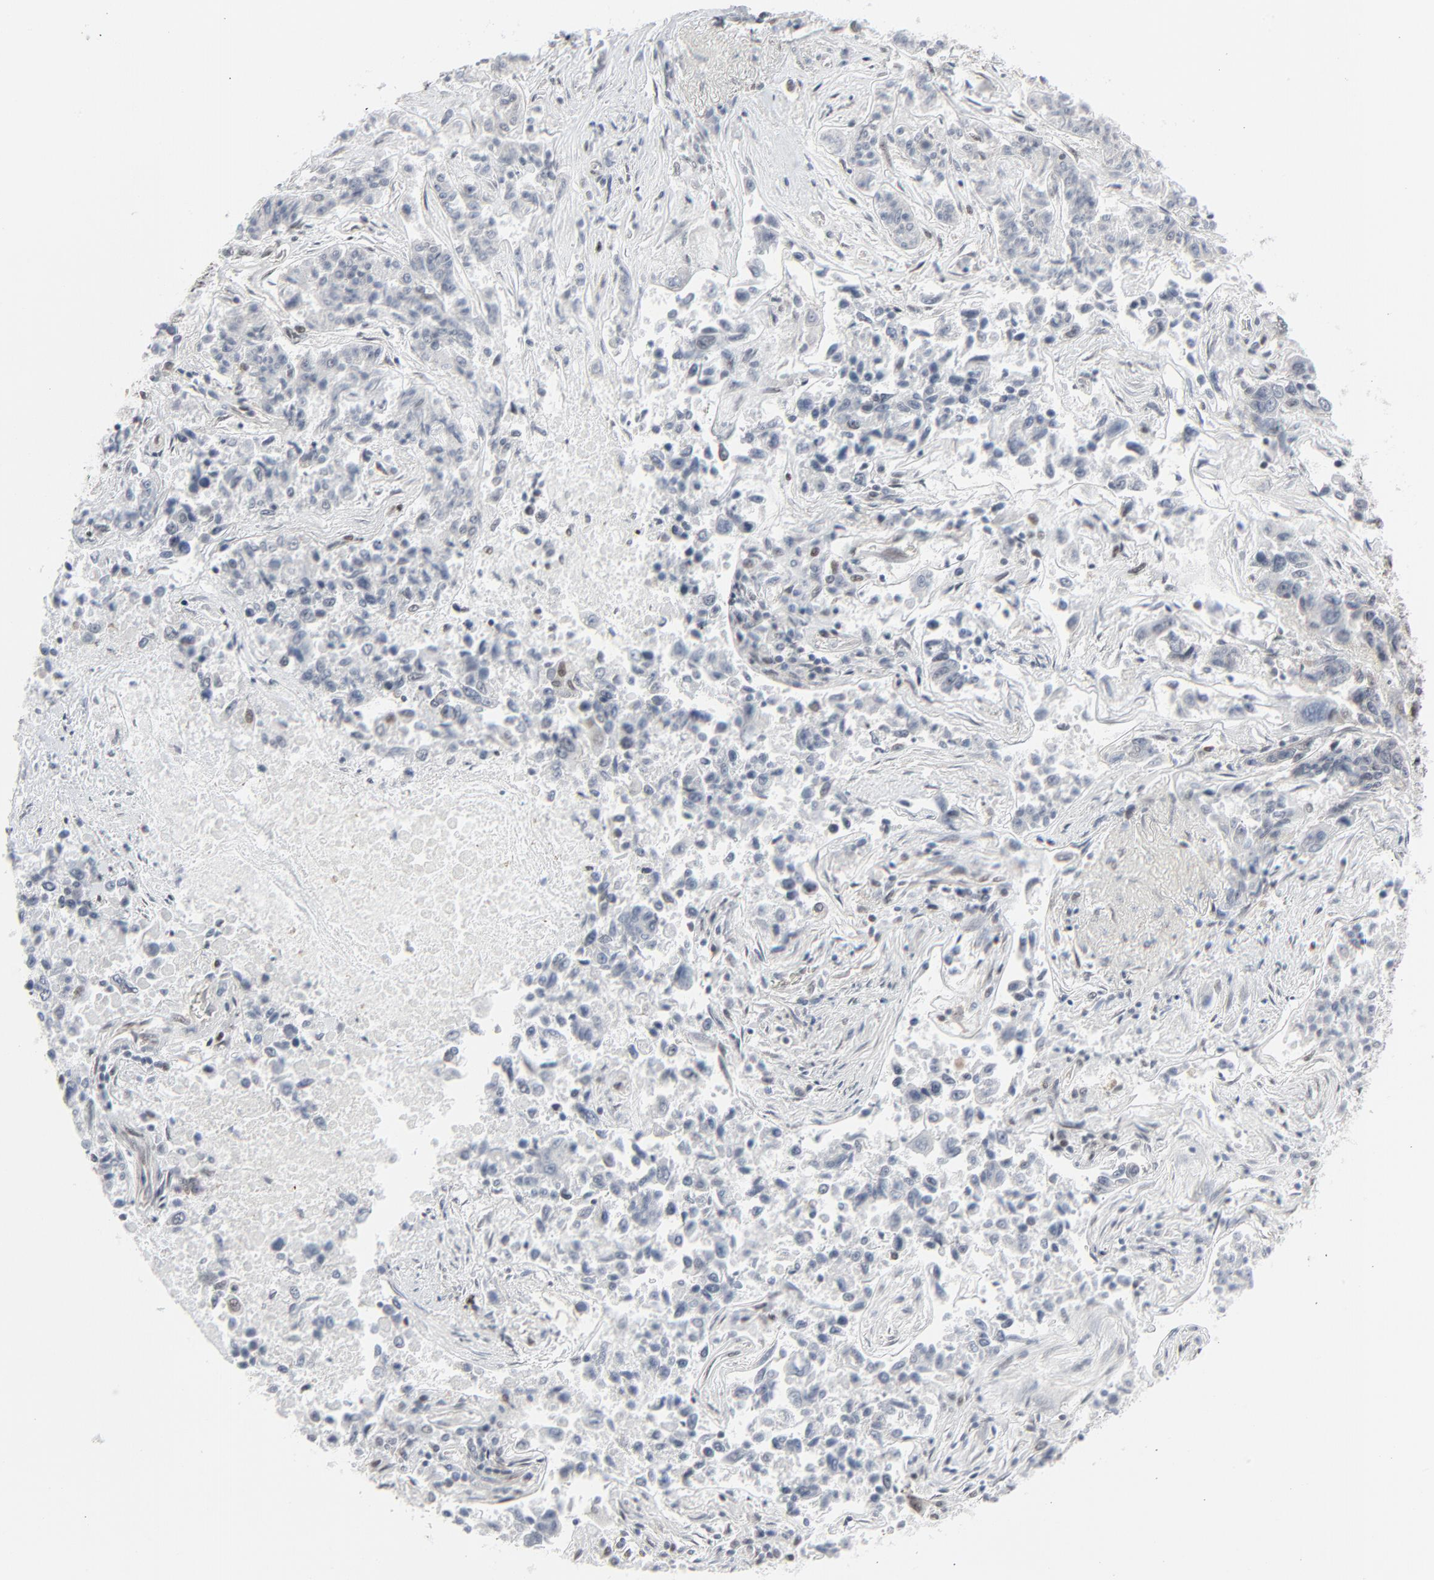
{"staining": {"intensity": "moderate", "quantity": "25%-75%", "location": "nuclear"}, "tissue": "lung cancer", "cell_type": "Tumor cells", "image_type": "cancer", "snomed": [{"axis": "morphology", "description": "Adenocarcinoma, NOS"}, {"axis": "topography", "description": "Lung"}], "caption": "Protein expression analysis of adenocarcinoma (lung) reveals moderate nuclear staining in about 25%-75% of tumor cells.", "gene": "FBXO28", "patient": {"sex": "male", "age": 84}}